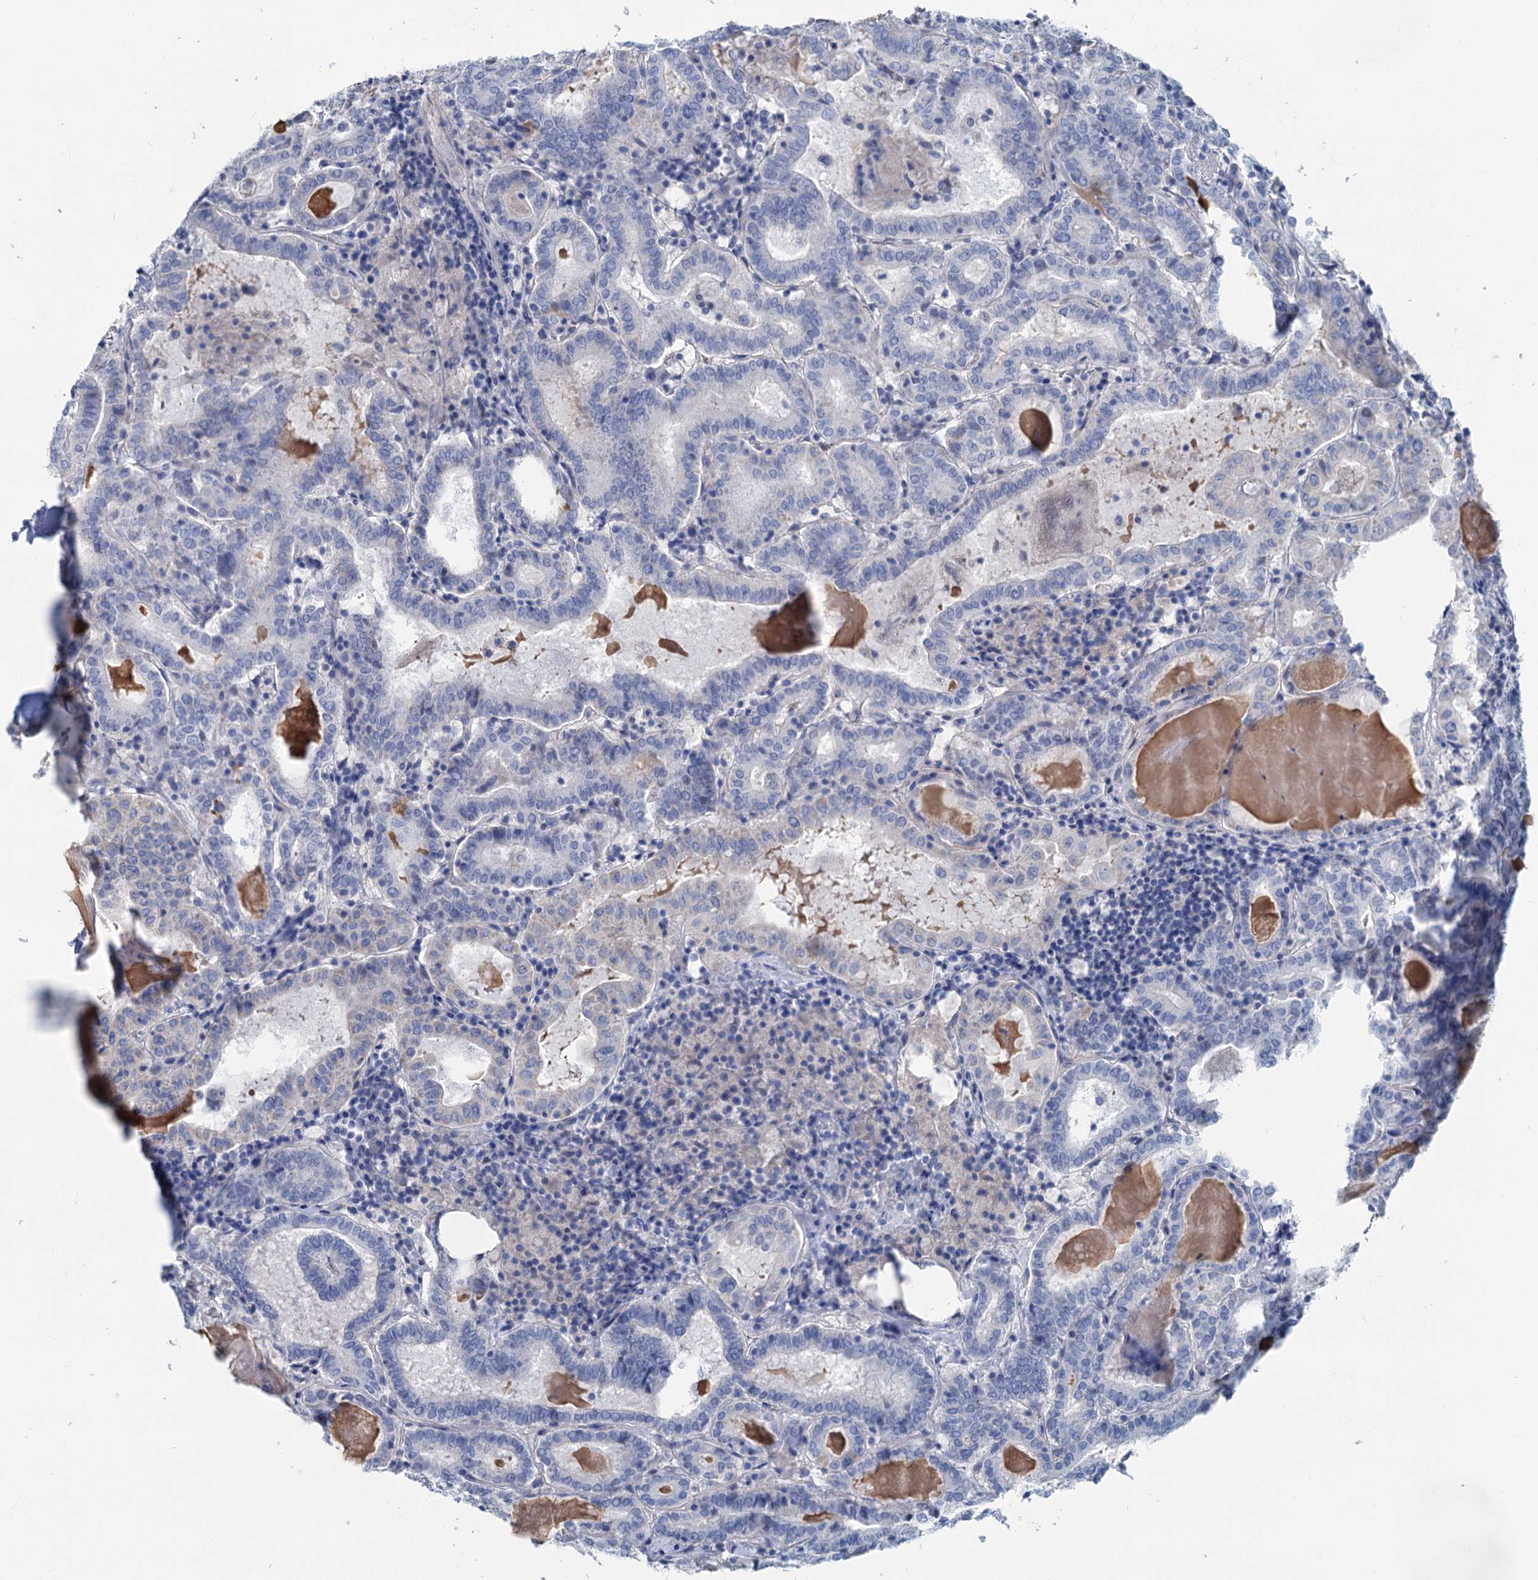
{"staining": {"intensity": "negative", "quantity": "none", "location": "none"}, "tissue": "thyroid cancer", "cell_type": "Tumor cells", "image_type": "cancer", "snomed": [{"axis": "morphology", "description": "Papillary adenocarcinoma, NOS"}, {"axis": "topography", "description": "Thyroid gland"}], "caption": "Micrograph shows no significant protein staining in tumor cells of papillary adenocarcinoma (thyroid).", "gene": "SLC1A3", "patient": {"sex": "female", "age": 72}}